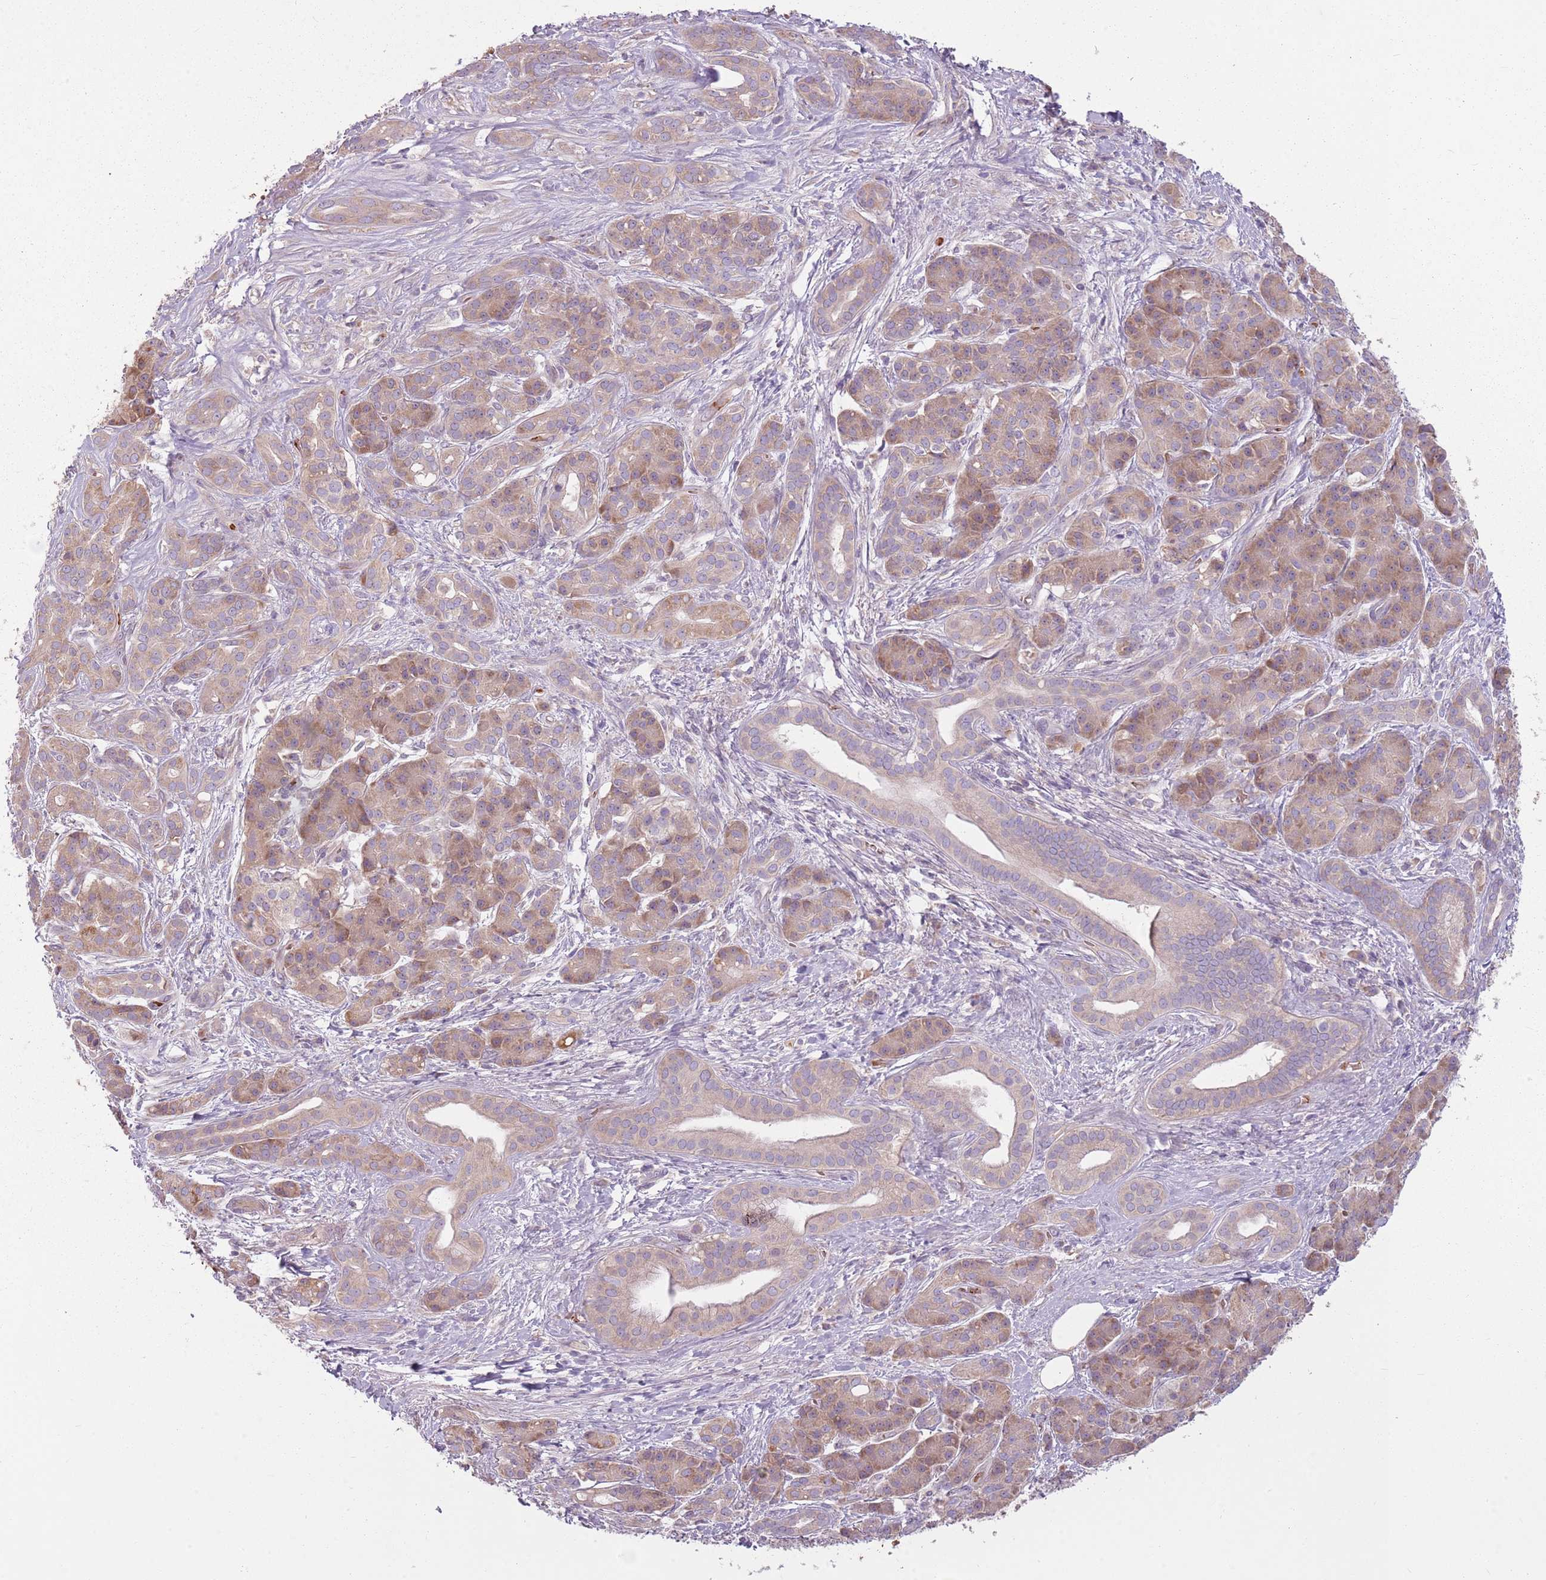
{"staining": {"intensity": "weak", "quantity": "25%-75%", "location": "cytoplasmic/membranous"}, "tissue": "pancreatic cancer", "cell_type": "Tumor cells", "image_type": "cancer", "snomed": [{"axis": "morphology", "description": "Adenocarcinoma, NOS"}, {"axis": "topography", "description": "Pancreas"}], "caption": "Immunohistochemistry of pancreatic adenocarcinoma reveals low levels of weak cytoplasmic/membranous positivity in about 25%-75% of tumor cells.", "gene": "HSPA14", "patient": {"sex": "male", "age": 57}}